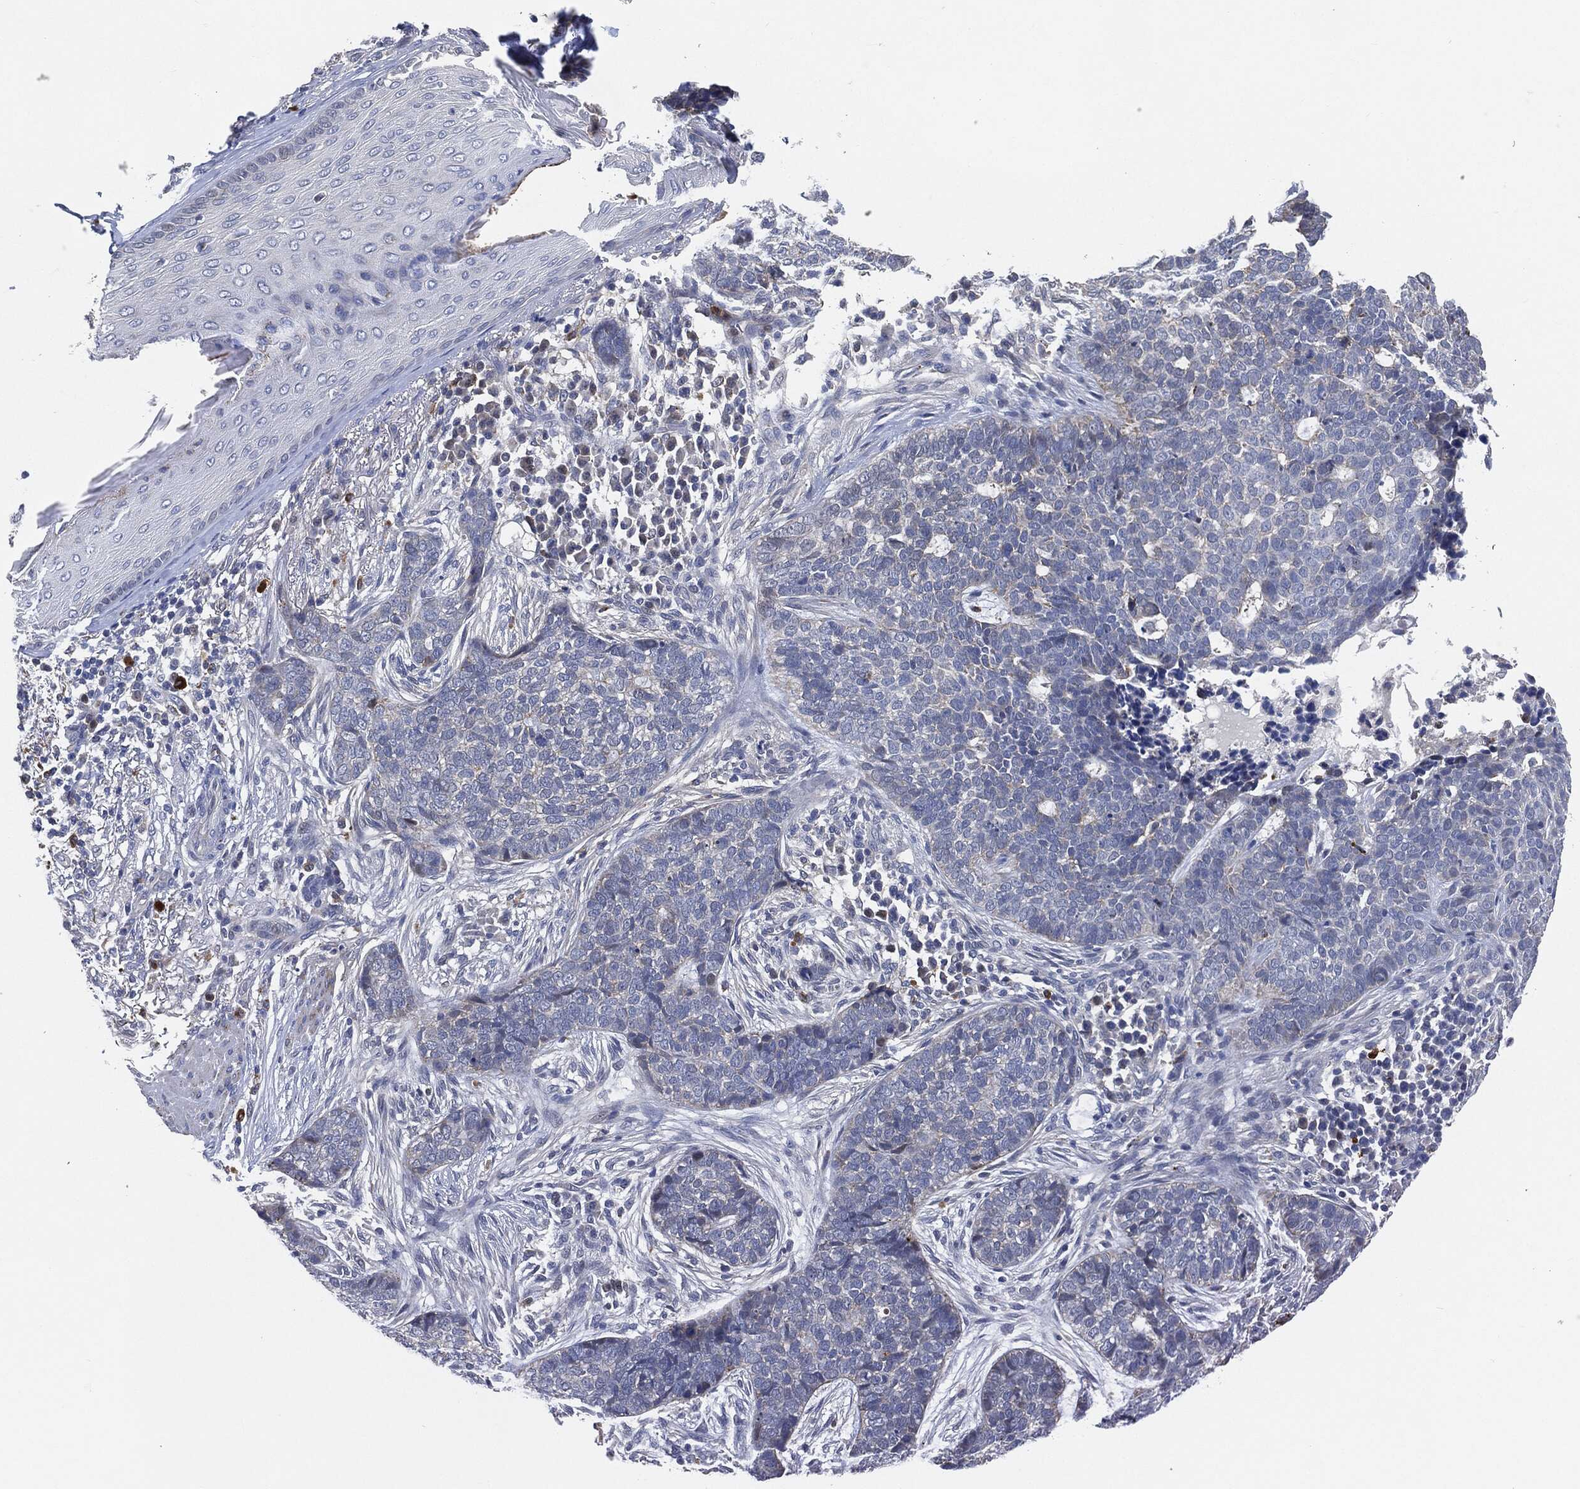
{"staining": {"intensity": "negative", "quantity": "none", "location": "none"}, "tissue": "skin cancer", "cell_type": "Tumor cells", "image_type": "cancer", "snomed": [{"axis": "morphology", "description": "Squamous cell carcinoma, NOS"}, {"axis": "topography", "description": "Skin"}], "caption": "A photomicrograph of squamous cell carcinoma (skin) stained for a protein shows no brown staining in tumor cells.", "gene": "VSIG4", "patient": {"sex": "male", "age": 88}}